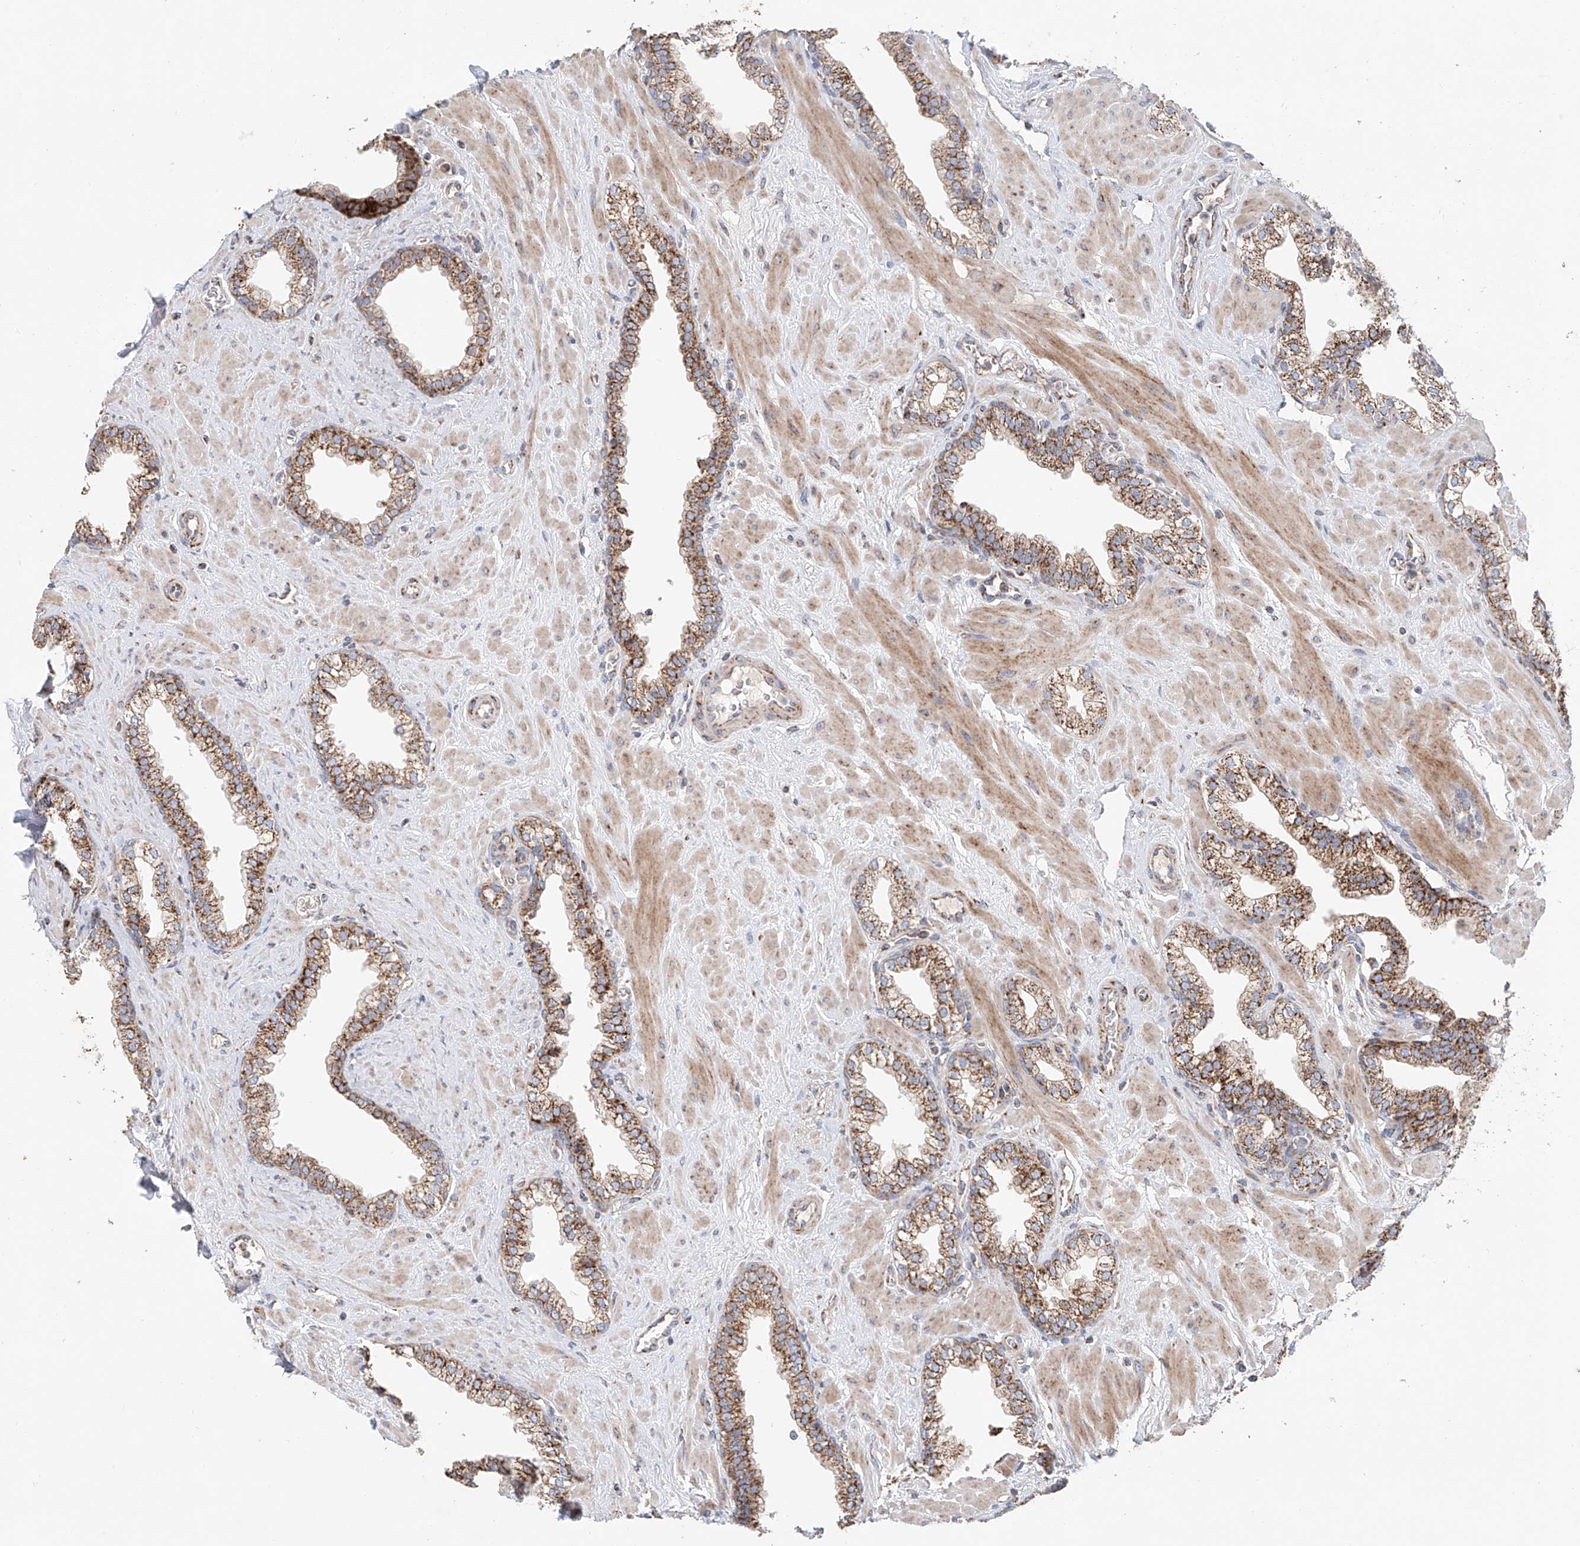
{"staining": {"intensity": "moderate", "quantity": ">75%", "location": "cytoplasmic/membranous"}, "tissue": "prostate", "cell_type": "Glandular cells", "image_type": "normal", "snomed": [{"axis": "morphology", "description": "Normal tissue, NOS"}, {"axis": "morphology", "description": "Urothelial carcinoma, Low grade"}, {"axis": "topography", "description": "Urinary bladder"}, {"axis": "topography", "description": "Prostate"}], "caption": "An immunohistochemistry (IHC) image of normal tissue is shown. Protein staining in brown shows moderate cytoplasmic/membranous positivity in prostate within glandular cells.", "gene": "MCL1", "patient": {"sex": "male", "age": 60}}